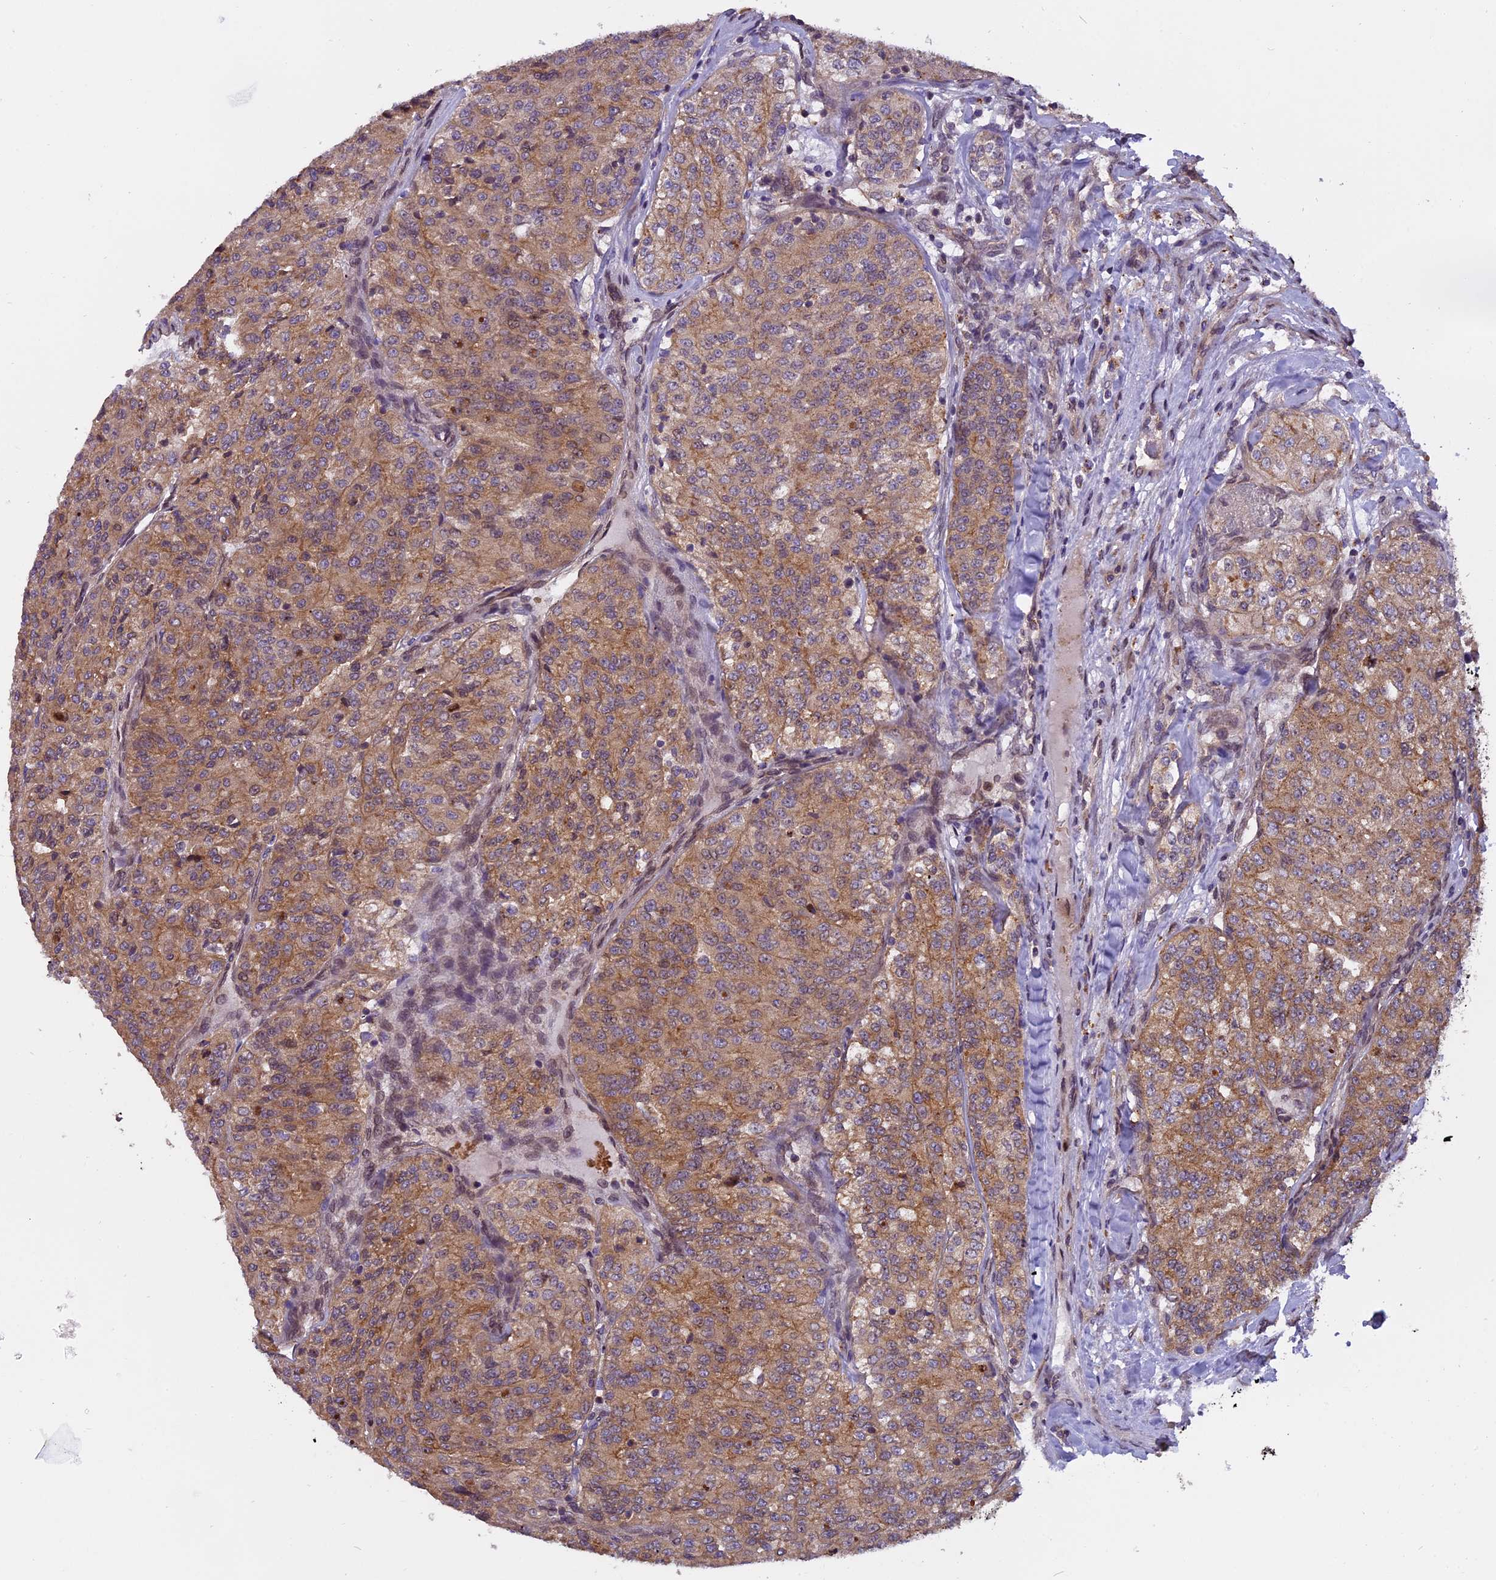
{"staining": {"intensity": "moderate", "quantity": ">75%", "location": "cytoplasmic/membranous"}, "tissue": "renal cancer", "cell_type": "Tumor cells", "image_type": "cancer", "snomed": [{"axis": "morphology", "description": "Adenocarcinoma, NOS"}, {"axis": "topography", "description": "Kidney"}], "caption": "Moderate cytoplasmic/membranous staining is seen in about >75% of tumor cells in renal cancer (adenocarcinoma).", "gene": "CHMP2A", "patient": {"sex": "female", "age": 63}}